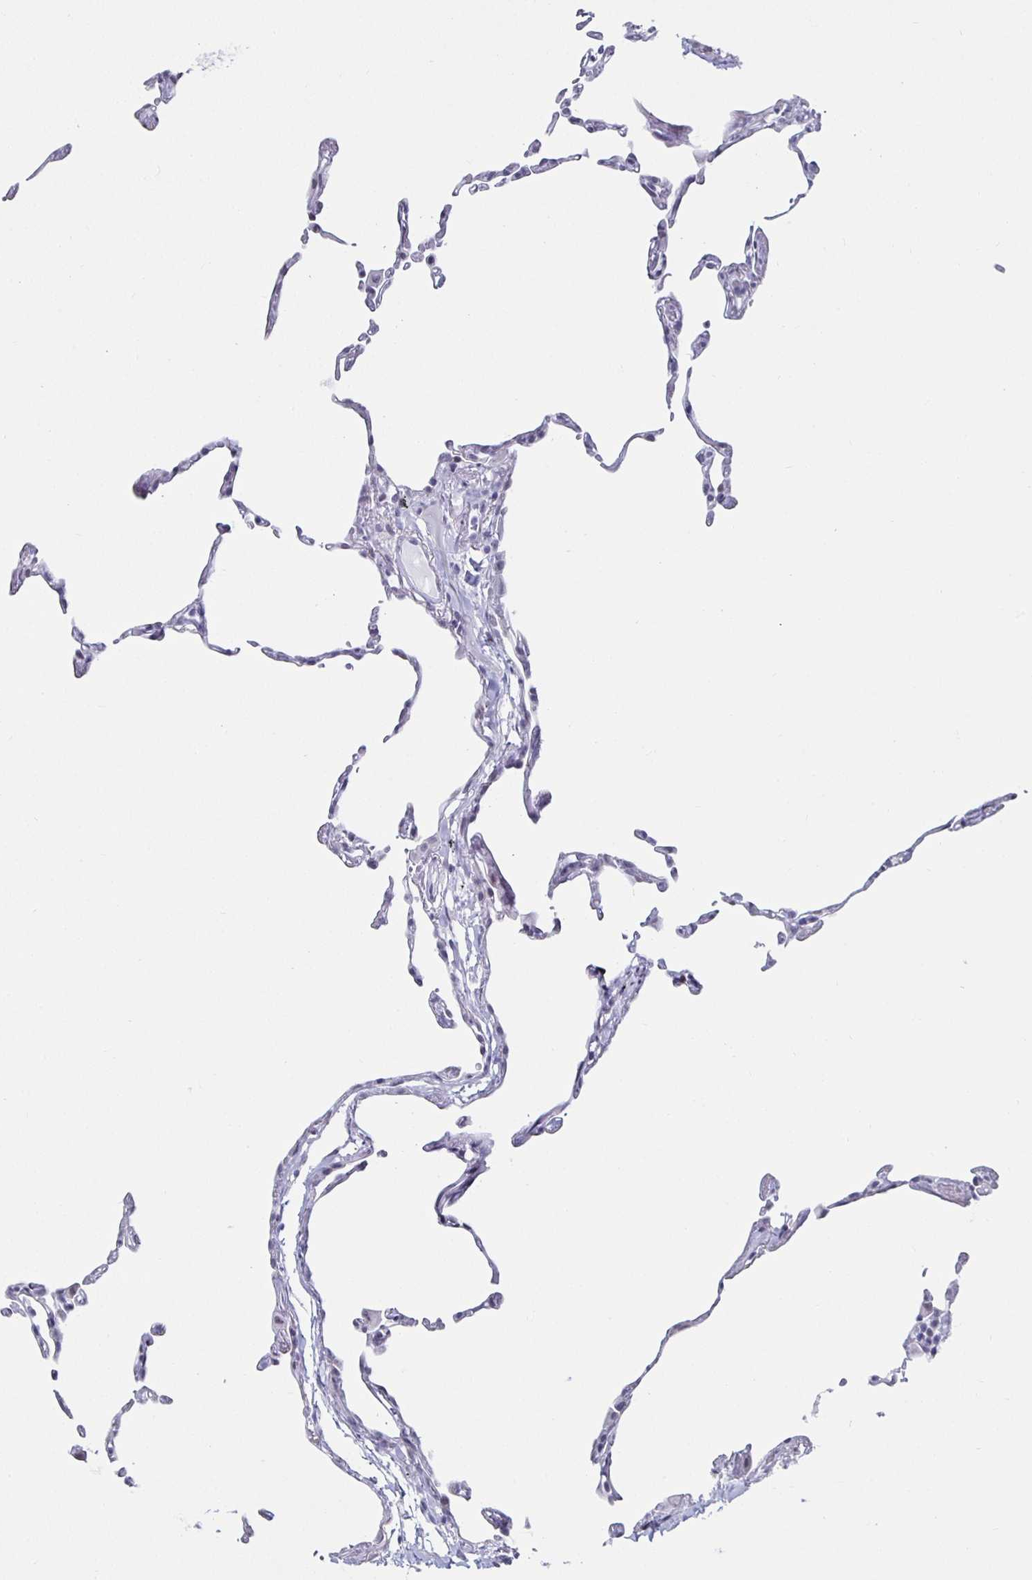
{"staining": {"intensity": "negative", "quantity": "none", "location": "none"}, "tissue": "lung", "cell_type": "Alveolar cells", "image_type": "normal", "snomed": [{"axis": "morphology", "description": "Normal tissue, NOS"}, {"axis": "topography", "description": "Lung"}], "caption": "Immunohistochemistry (IHC) of unremarkable human lung demonstrates no positivity in alveolar cells.", "gene": "KRT4", "patient": {"sex": "female", "age": 57}}